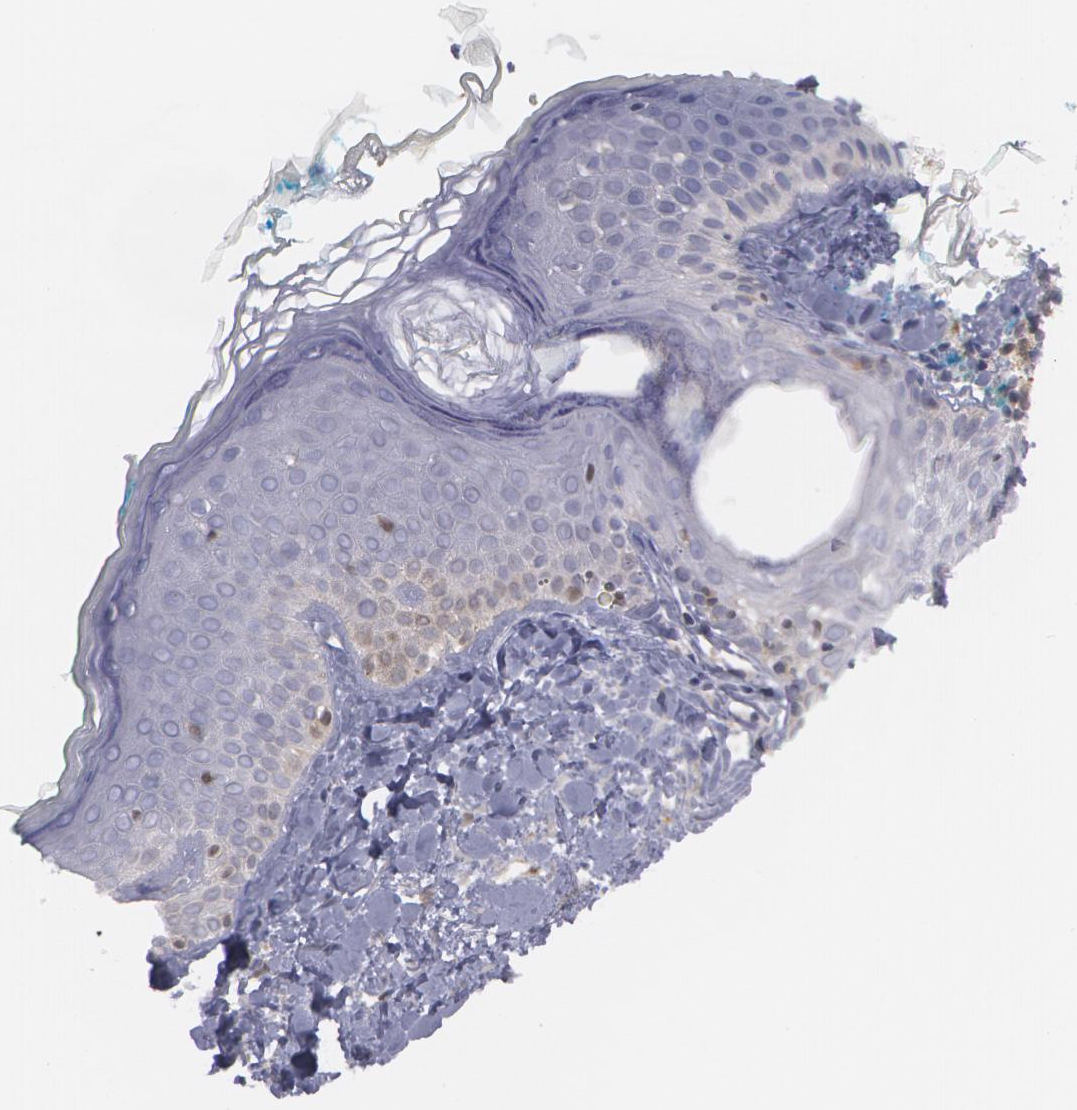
{"staining": {"intensity": "negative", "quantity": "none", "location": "none"}, "tissue": "skin", "cell_type": "Fibroblasts", "image_type": "normal", "snomed": [{"axis": "morphology", "description": "Normal tissue, NOS"}, {"axis": "topography", "description": "Skin"}], "caption": "Protein analysis of unremarkable skin displays no significant staining in fibroblasts.", "gene": "TXNRD1", "patient": {"sex": "male", "age": 86}}